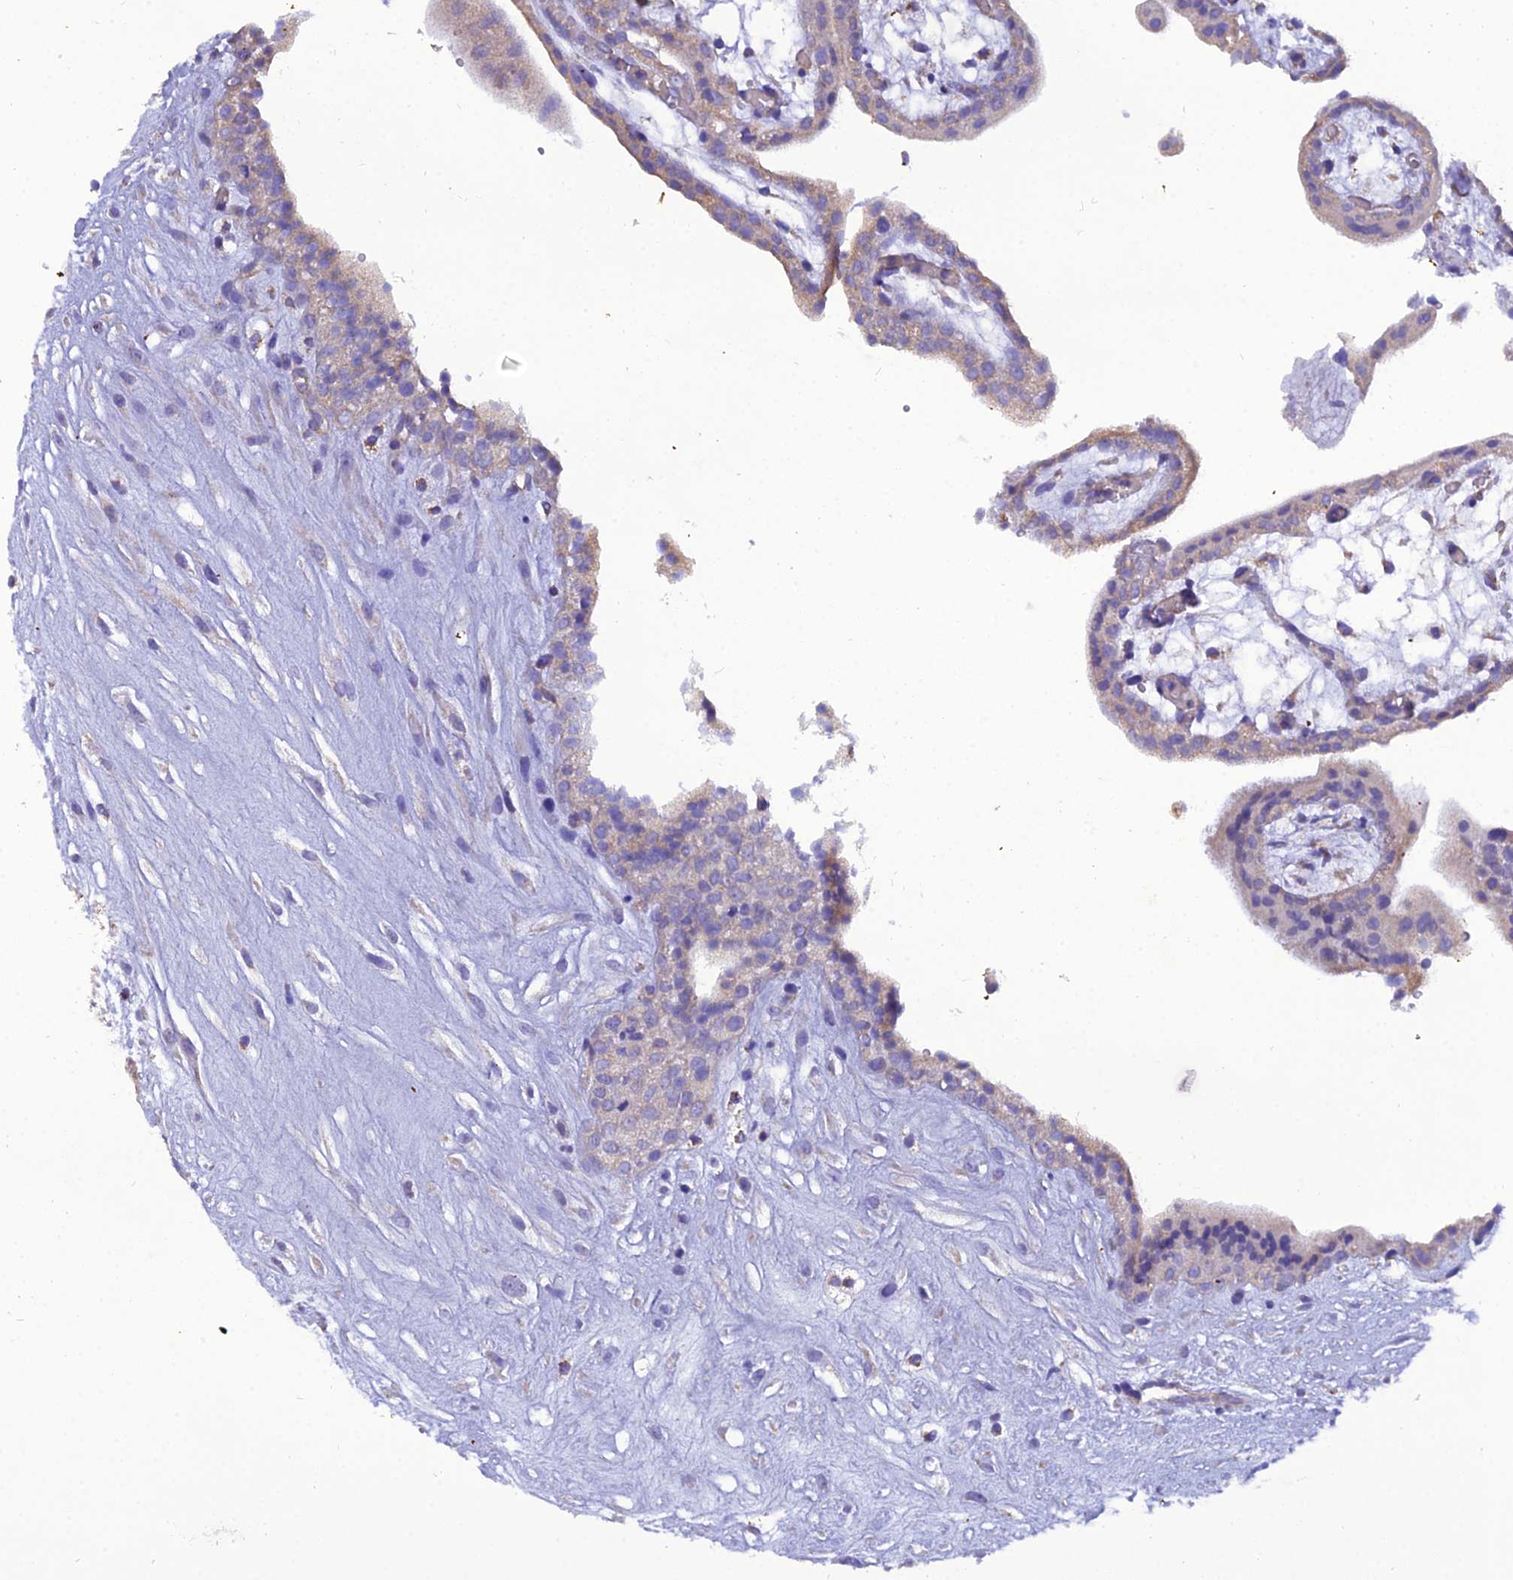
{"staining": {"intensity": "weak", "quantity": "<25%", "location": "cytoplasmic/membranous"}, "tissue": "placenta", "cell_type": "Decidual cells", "image_type": "normal", "snomed": [{"axis": "morphology", "description": "Normal tissue, NOS"}, {"axis": "topography", "description": "Placenta"}], "caption": "This histopathology image is of benign placenta stained with immunohistochemistry to label a protein in brown with the nuclei are counter-stained blue. There is no staining in decidual cells.", "gene": "GPD1", "patient": {"sex": "female", "age": 18}}